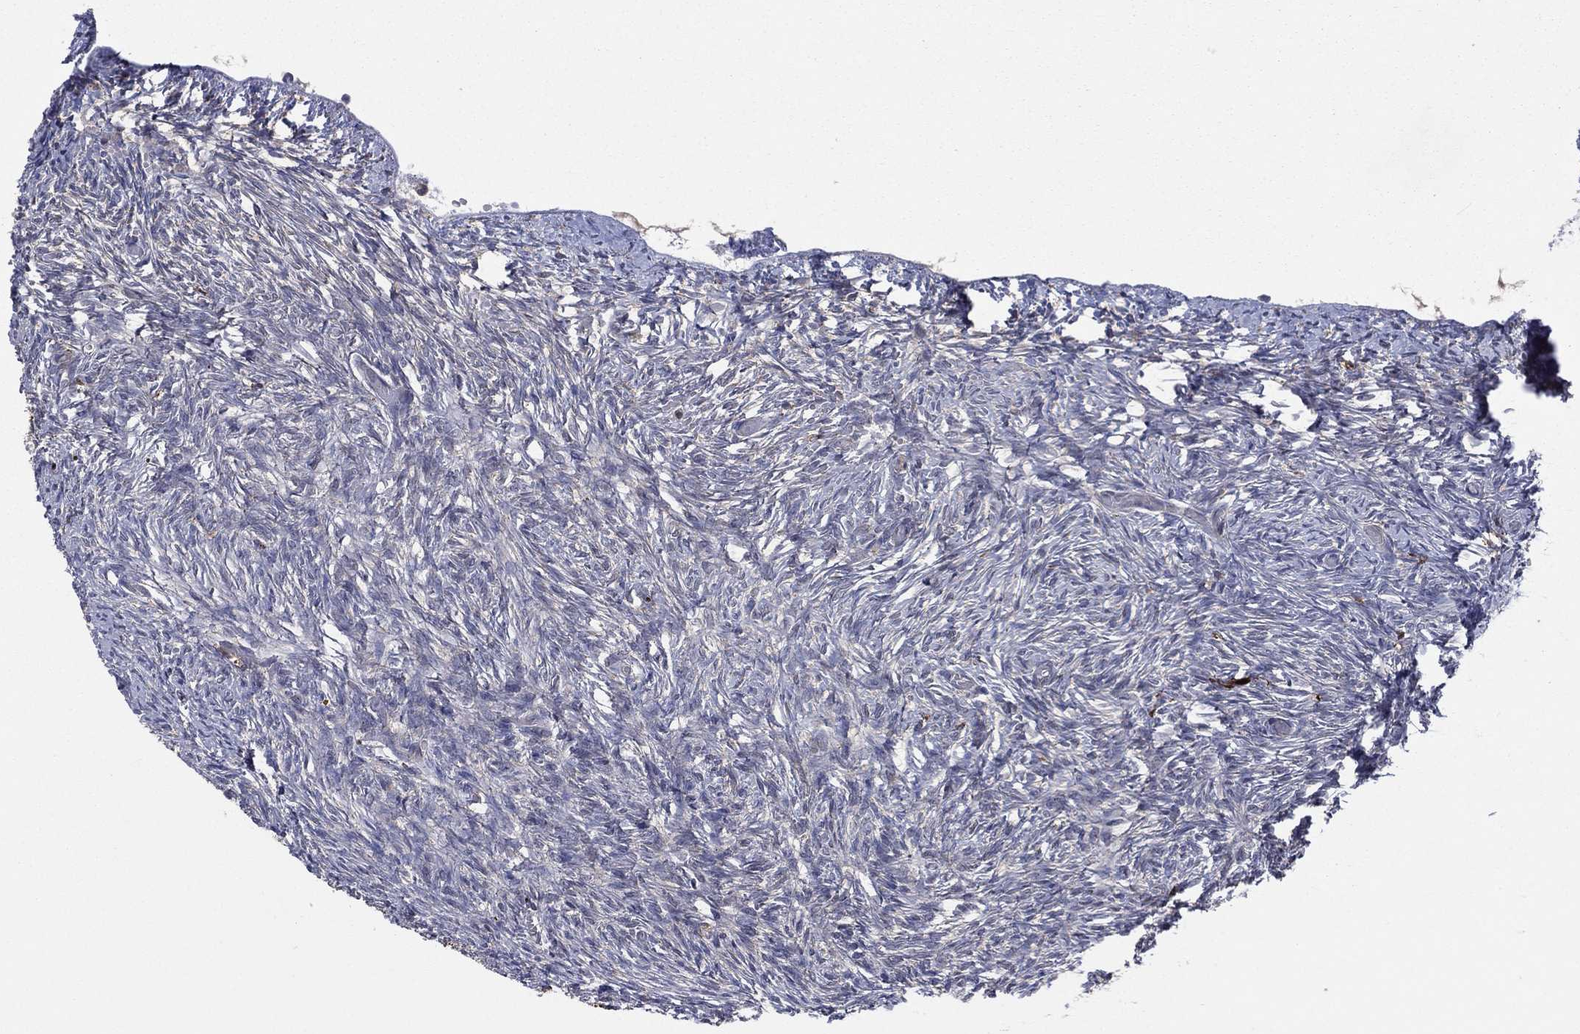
{"staining": {"intensity": "negative", "quantity": "none", "location": "none"}, "tissue": "ovary", "cell_type": "Ovarian stroma cells", "image_type": "normal", "snomed": [{"axis": "morphology", "description": "Normal tissue, NOS"}, {"axis": "topography", "description": "Ovary"}], "caption": "This is a image of immunohistochemistry staining of benign ovary, which shows no staining in ovarian stroma cells.", "gene": "C2orf76", "patient": {"sex": "female", "age": 39}}